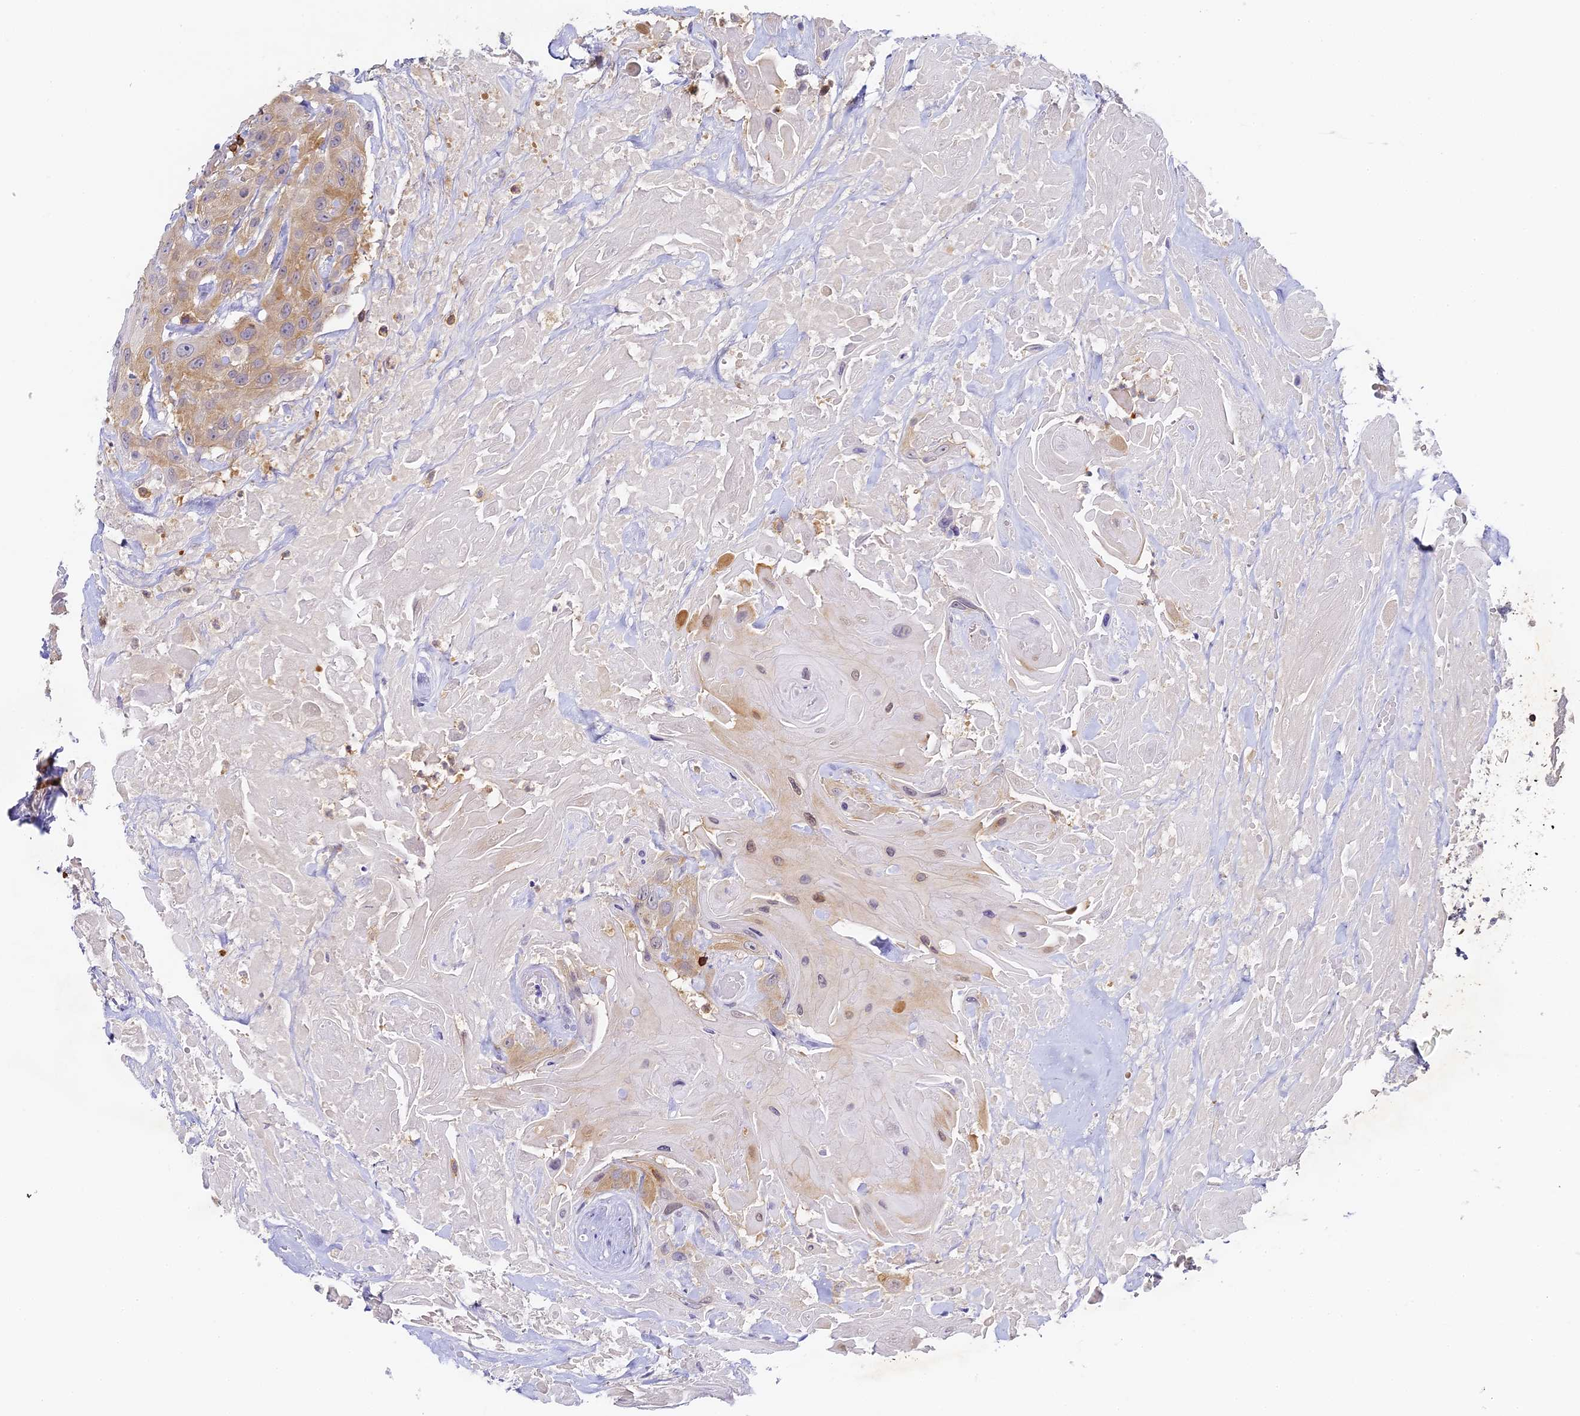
{"staining": {"intensity": "weak", "quantity": ">75%", "location": "cytoplasmic/membranous"}, "tissue": "head and neck cancer", "cell_type": "Tumor cells", "image_type": "cancer", "snomed": [{"axis": "morphology", "description": "Squamous cell carcinoma, NOS"}, {"axis": "topography", "description": "Head-Neck"}], "caption": "Brown immunohistochemical staining in human head and neck squamous cell carcinoma demonstrates weak cytoplasmic/membranous positivity in approximately >75% of tumor cells.", "gene": "FYB1", "patient": {"sex": "male", "age": 81}}